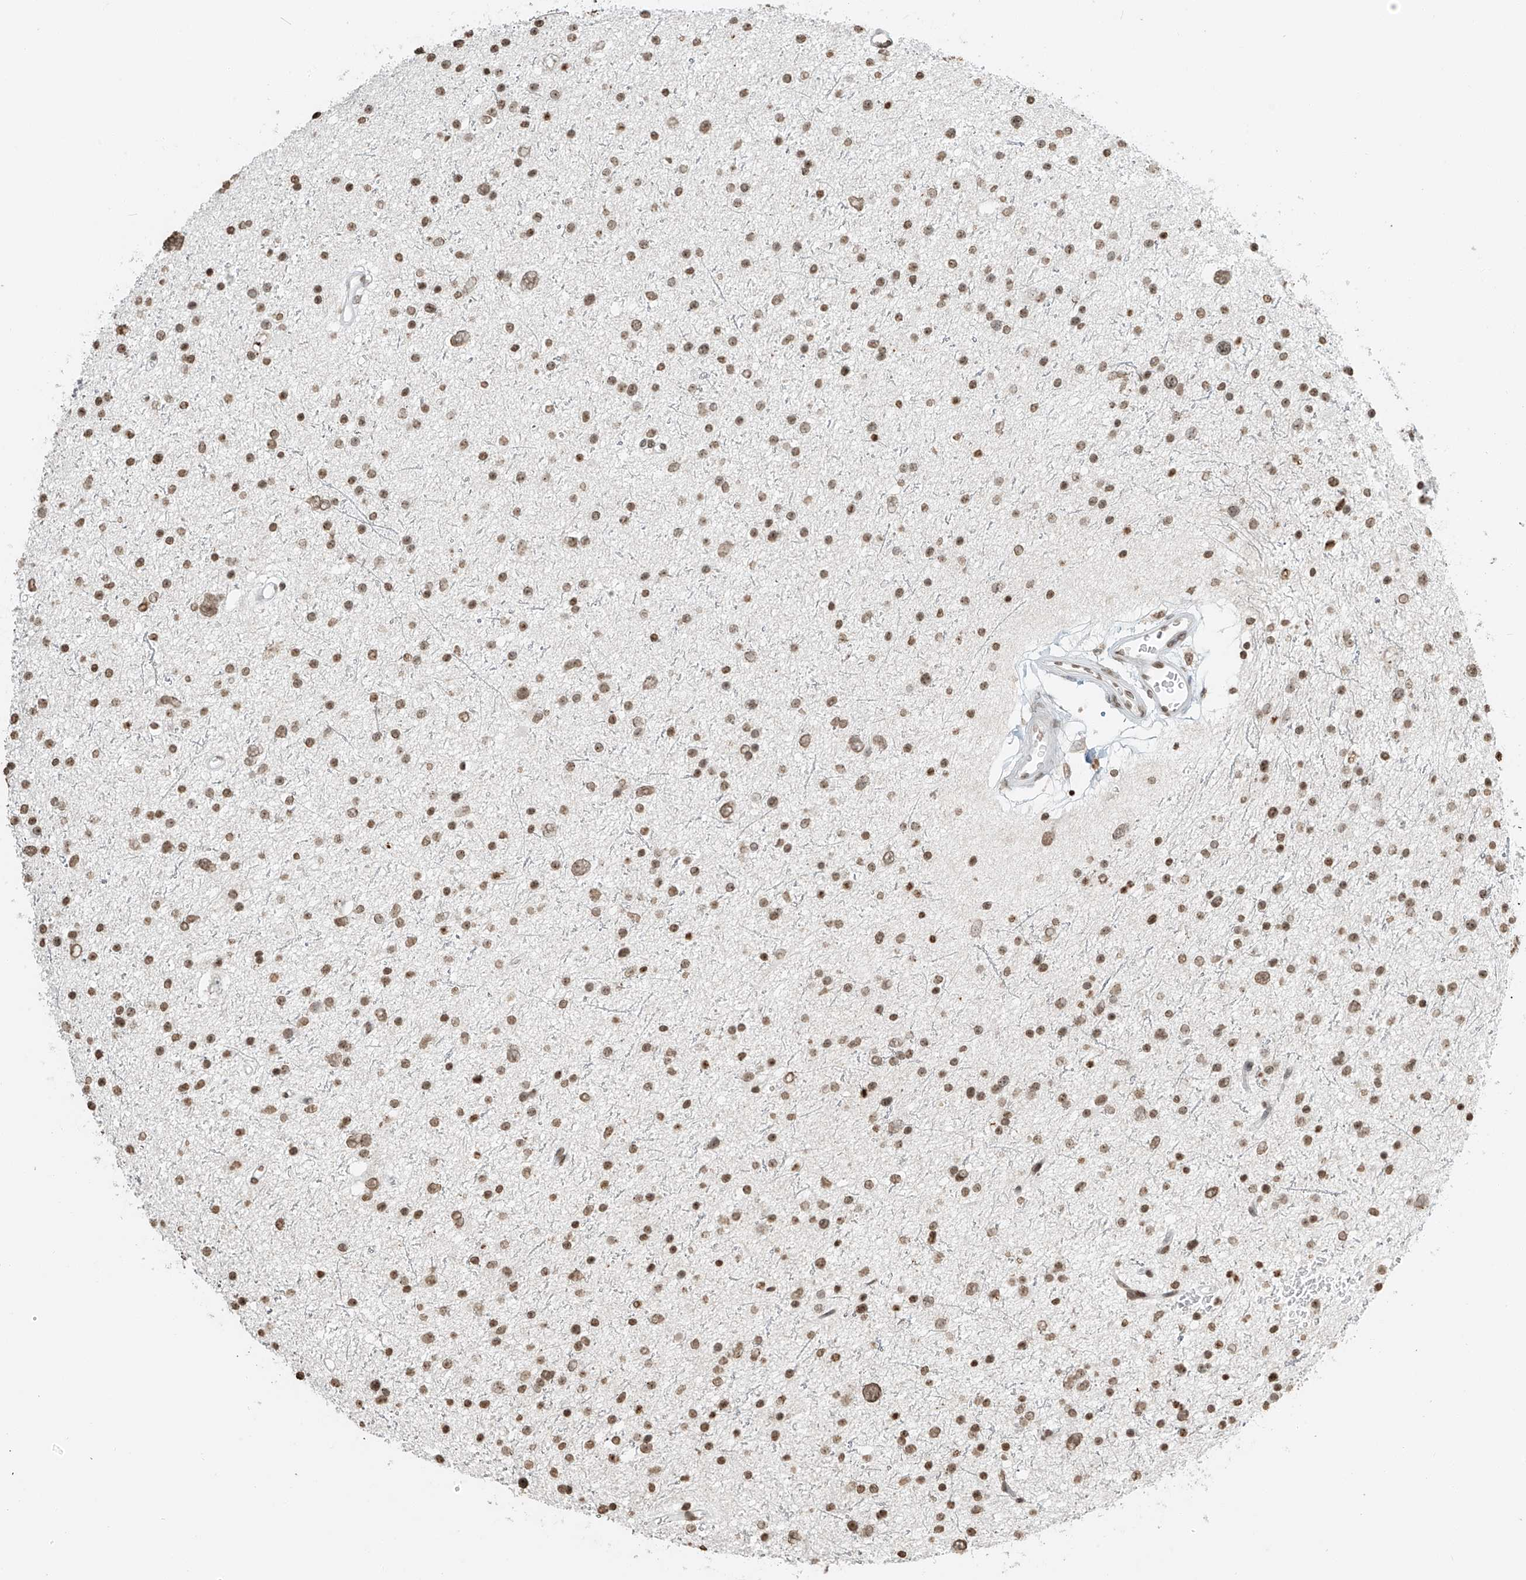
{"staining": {"intensity": "moderate", "quantity": ">75%", "location": "nuclear"}, "tissue": "glioma", "cell_type": "Tumor cells", "image_type": "cancer", "snomed": [{"axis": "morphology", "description": "Glioma, malignant, Low grade"}, {"axis": "topography", "description": "Brain"}], "caption": "There is medium levels of moderate nuclear expression in tumor cells of malignant low-grade glioma, as demonstrated by immunohistochemical staining (brown color).", "gene": "C17orf58", "patient": {"sex": "female", "age": 37}}